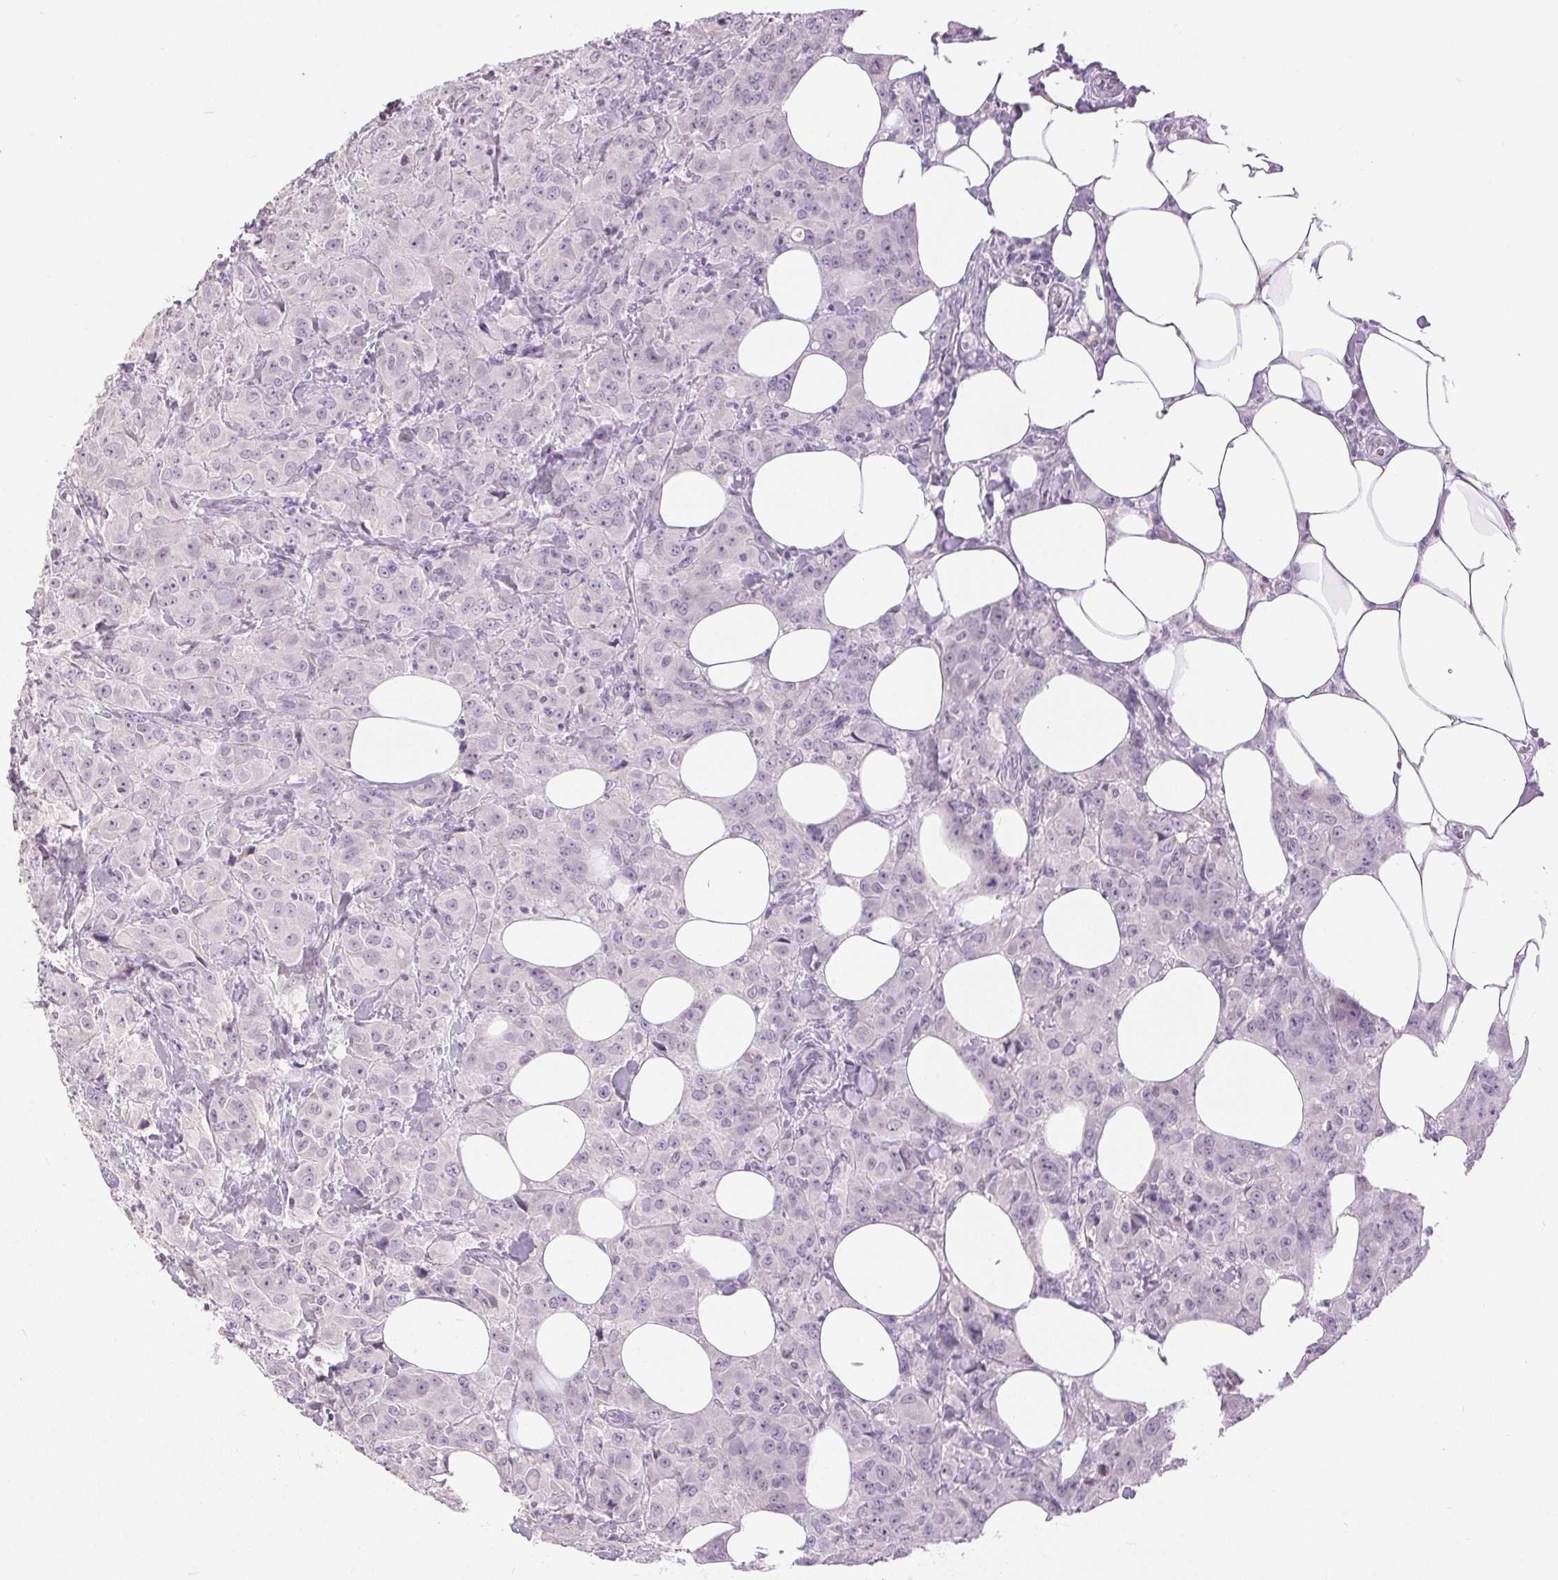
{"staining": {"intensity": "negative", "quantity": "none", "location": "none"}, "tissue": "breast cancer", "cell_type": "Tumor cells", "image_type": "cancer", "snomed": [{"axis": "morphology", "description": "Normal tissue, NOS"}, {"axis": "morphology", "description": "Duct carcinoma"}, {"axis": "topography", "description": "Breast"}], "caption": "This image is of breast cancer stained with immunohistochemistry (IHC) to label a protein in brown with the nuclei are counter-stained blue. There is no positivity in tumor cells.", "gene": "DSG3", "patient": {"sex": "female", "age": 43}}